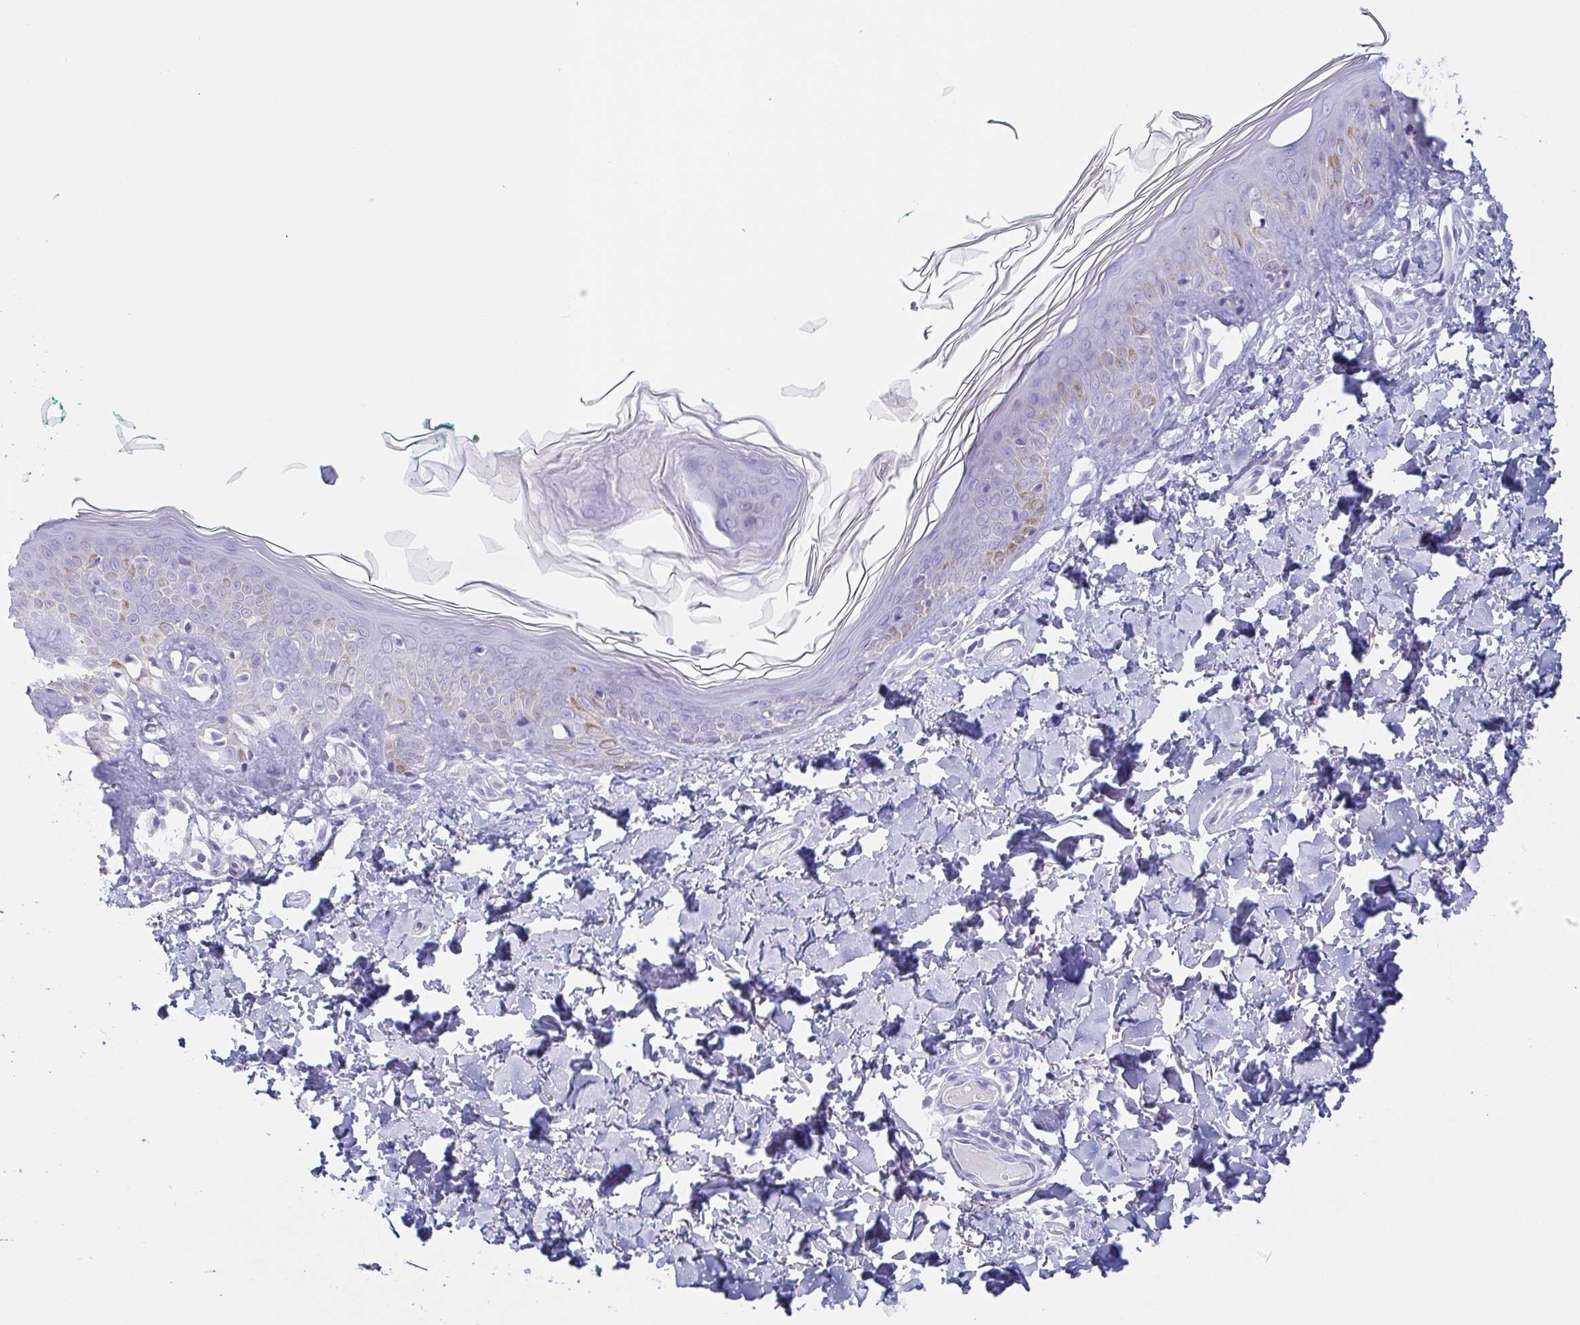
{"staining": {"intensity": "negative", "quantity": "none", "location": "none"}, "tissue": "skin", "cell_type": "Fibroblasts", "image_type": "normal", "snomed": [{"axis": "morphology", "description": "Normal tissue, NOS"}, {"axis": "topography", "description": "Skin"}, {"axis": "topography", "description": "Peripheral nerve tissue"}], "caption": "An immunohistochemistry (IHC) micrograph of benign skin is shown. There is no staining in fibroblasts of skin. Nuclei are stained in blue.", "gene": "PRR27", "patient": {"sex": "female", "age": 45}}